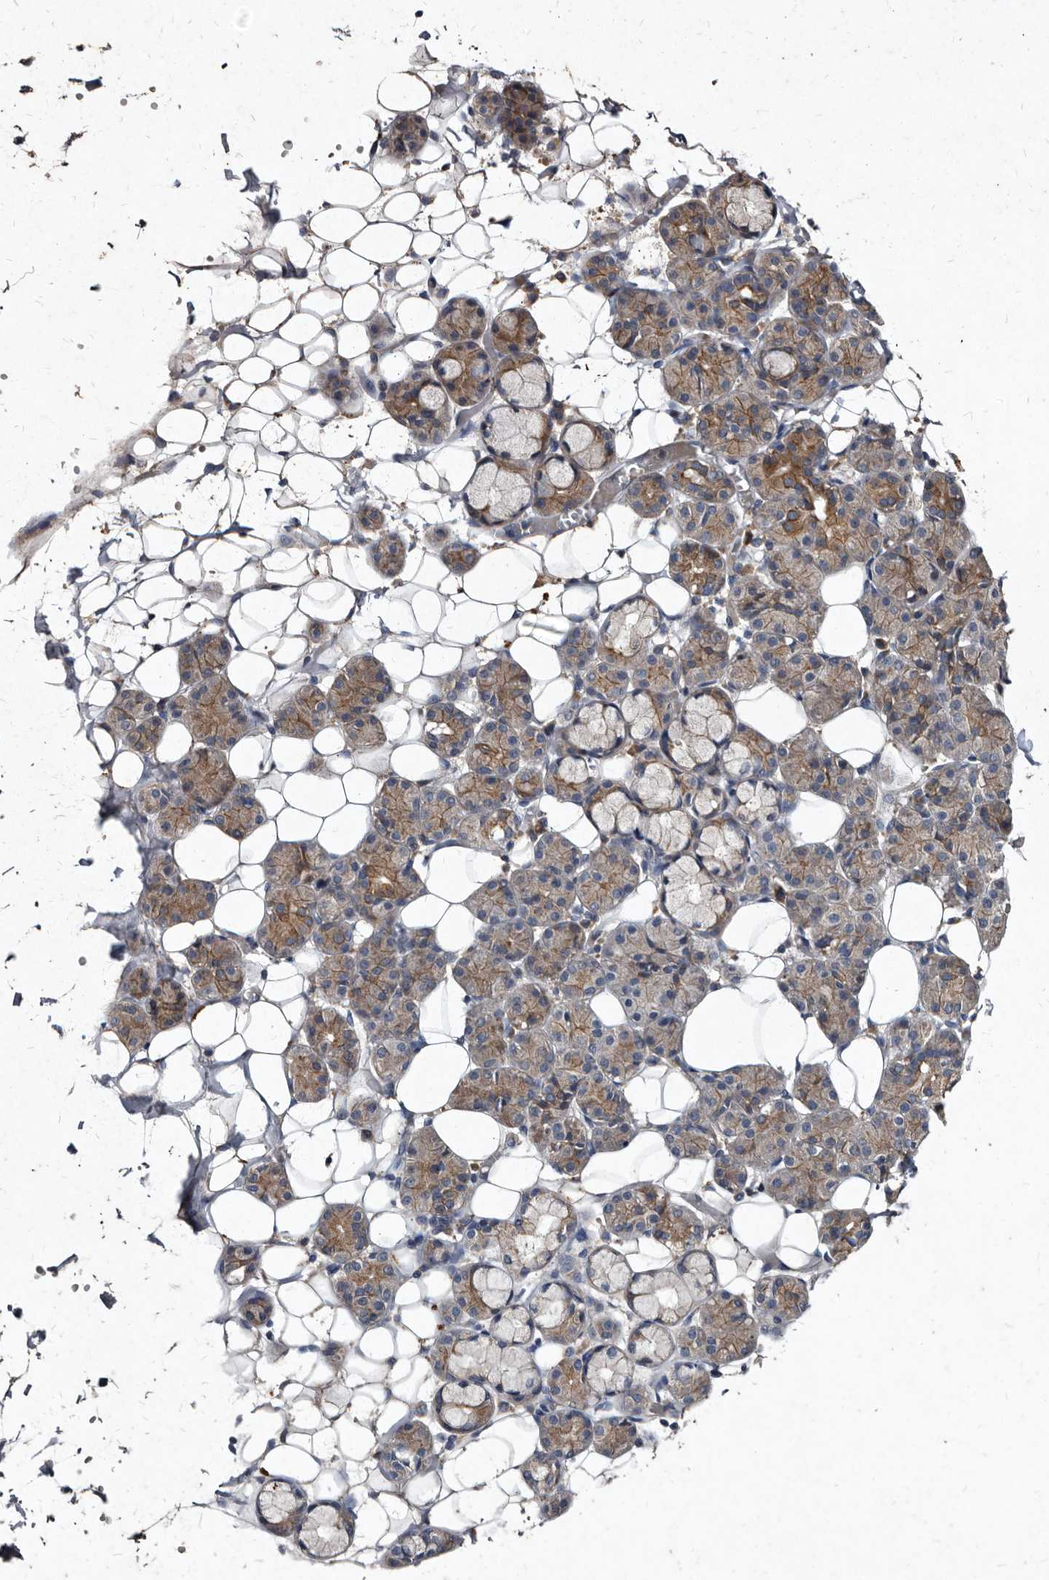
{"staining": {"intensity": "moderate", "quantity": "25%-75%", "location": "cytoplasmic/membranous"}, "tissue": "salivary gland", "cell_type": "Glandular cells", "image_type": "normal", "snomed": [{"axis": "morphology", "description": "Normal tissue, NOS"}, {"axis": "topography", "description": "Salivary gland"}], "caption": "Immunohistochemical staining of normal human salivary gland demonstrates 25%-75% levels of moderate cytoplasmic/membranous protein positivity in approximately 25%-75% of glandular cells. Ihc stains the protein of interest in brown and the nuclei are stained blue.", "gene": "YPEL1", "patient": {"sex": "male", "age": 63}}